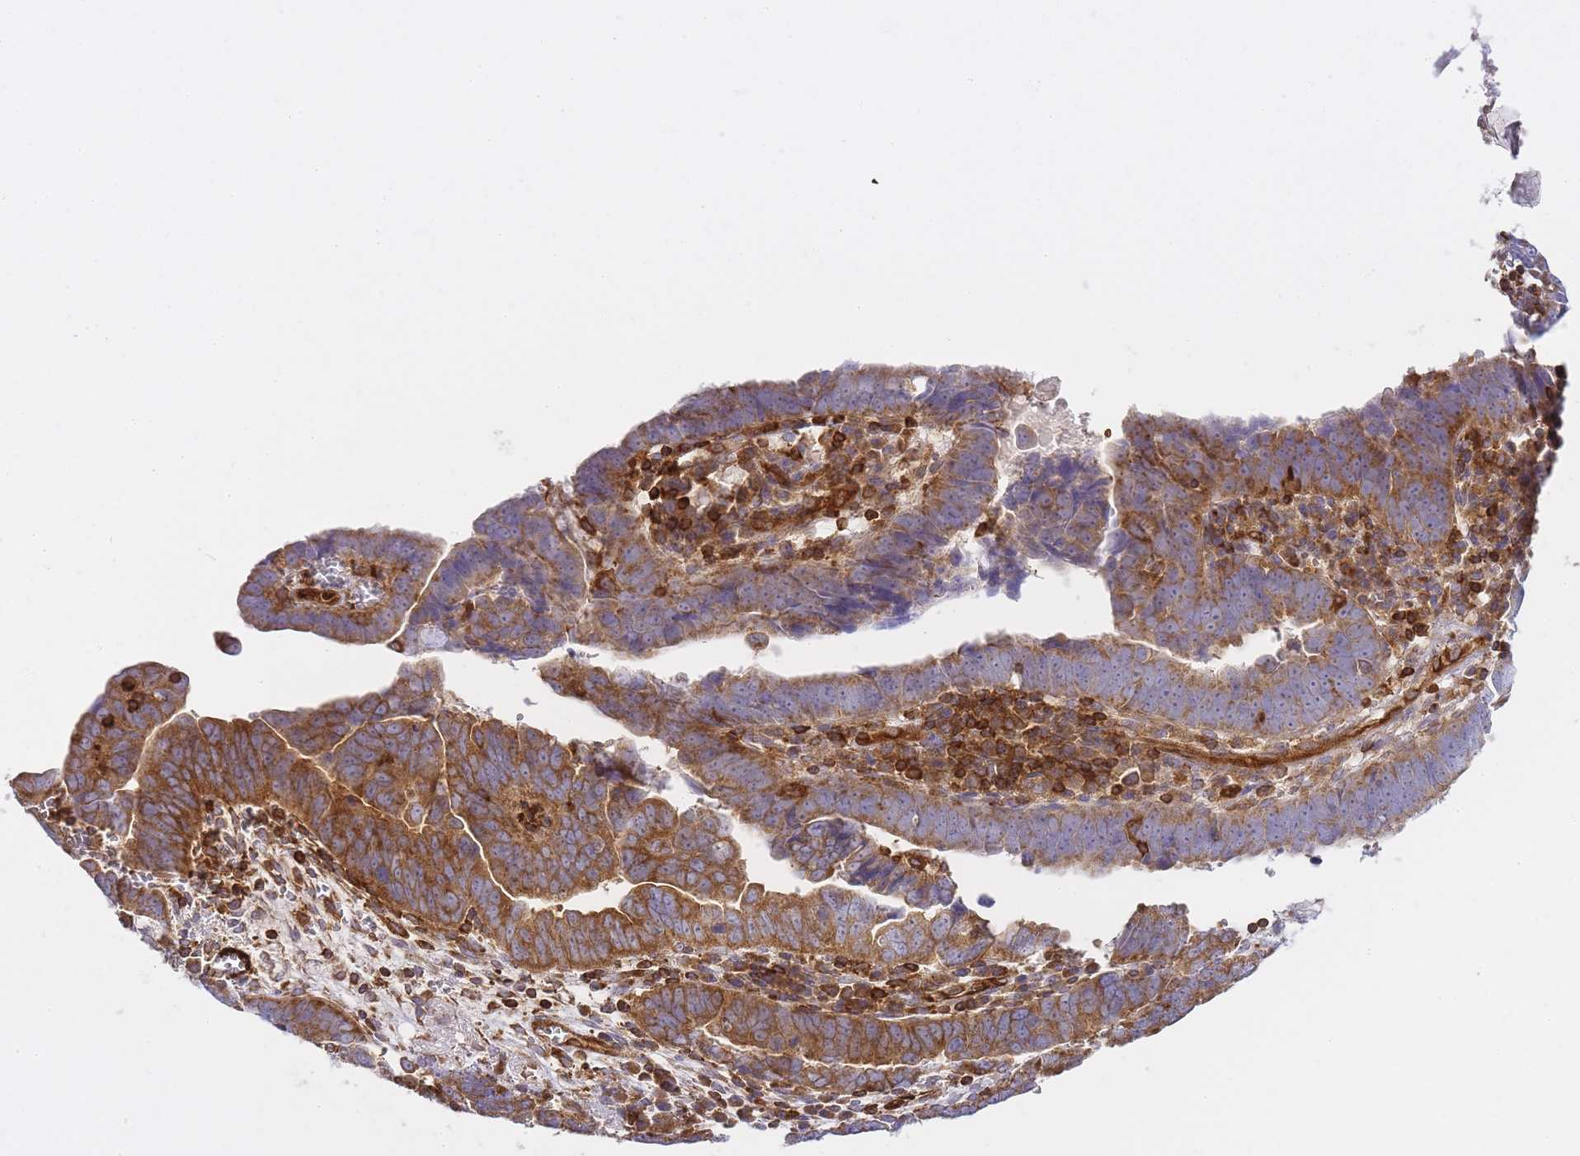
{"staining": {"intensity": "moderate", "quantity": ">75%", "location": "cytoplasmic/membranous"}, "tissue": "endometrial cancer", "cell_type": "Tumor cells", "image_type": "cancer", "snomed": [{"axis": "morphology", "description": "Adenocarcinoma, NOS"}, {"axis": "topography", "description": "Endometrium"}], "caption": "Immunohistochemical staining of endometrial cancer (adenocarcinoma) demonstrates moderate cytoplasmic/membranous protein staining in about >75% of tumor cells.", "gene": "MSN", "patient": {"sex": "female", "age": 75}}